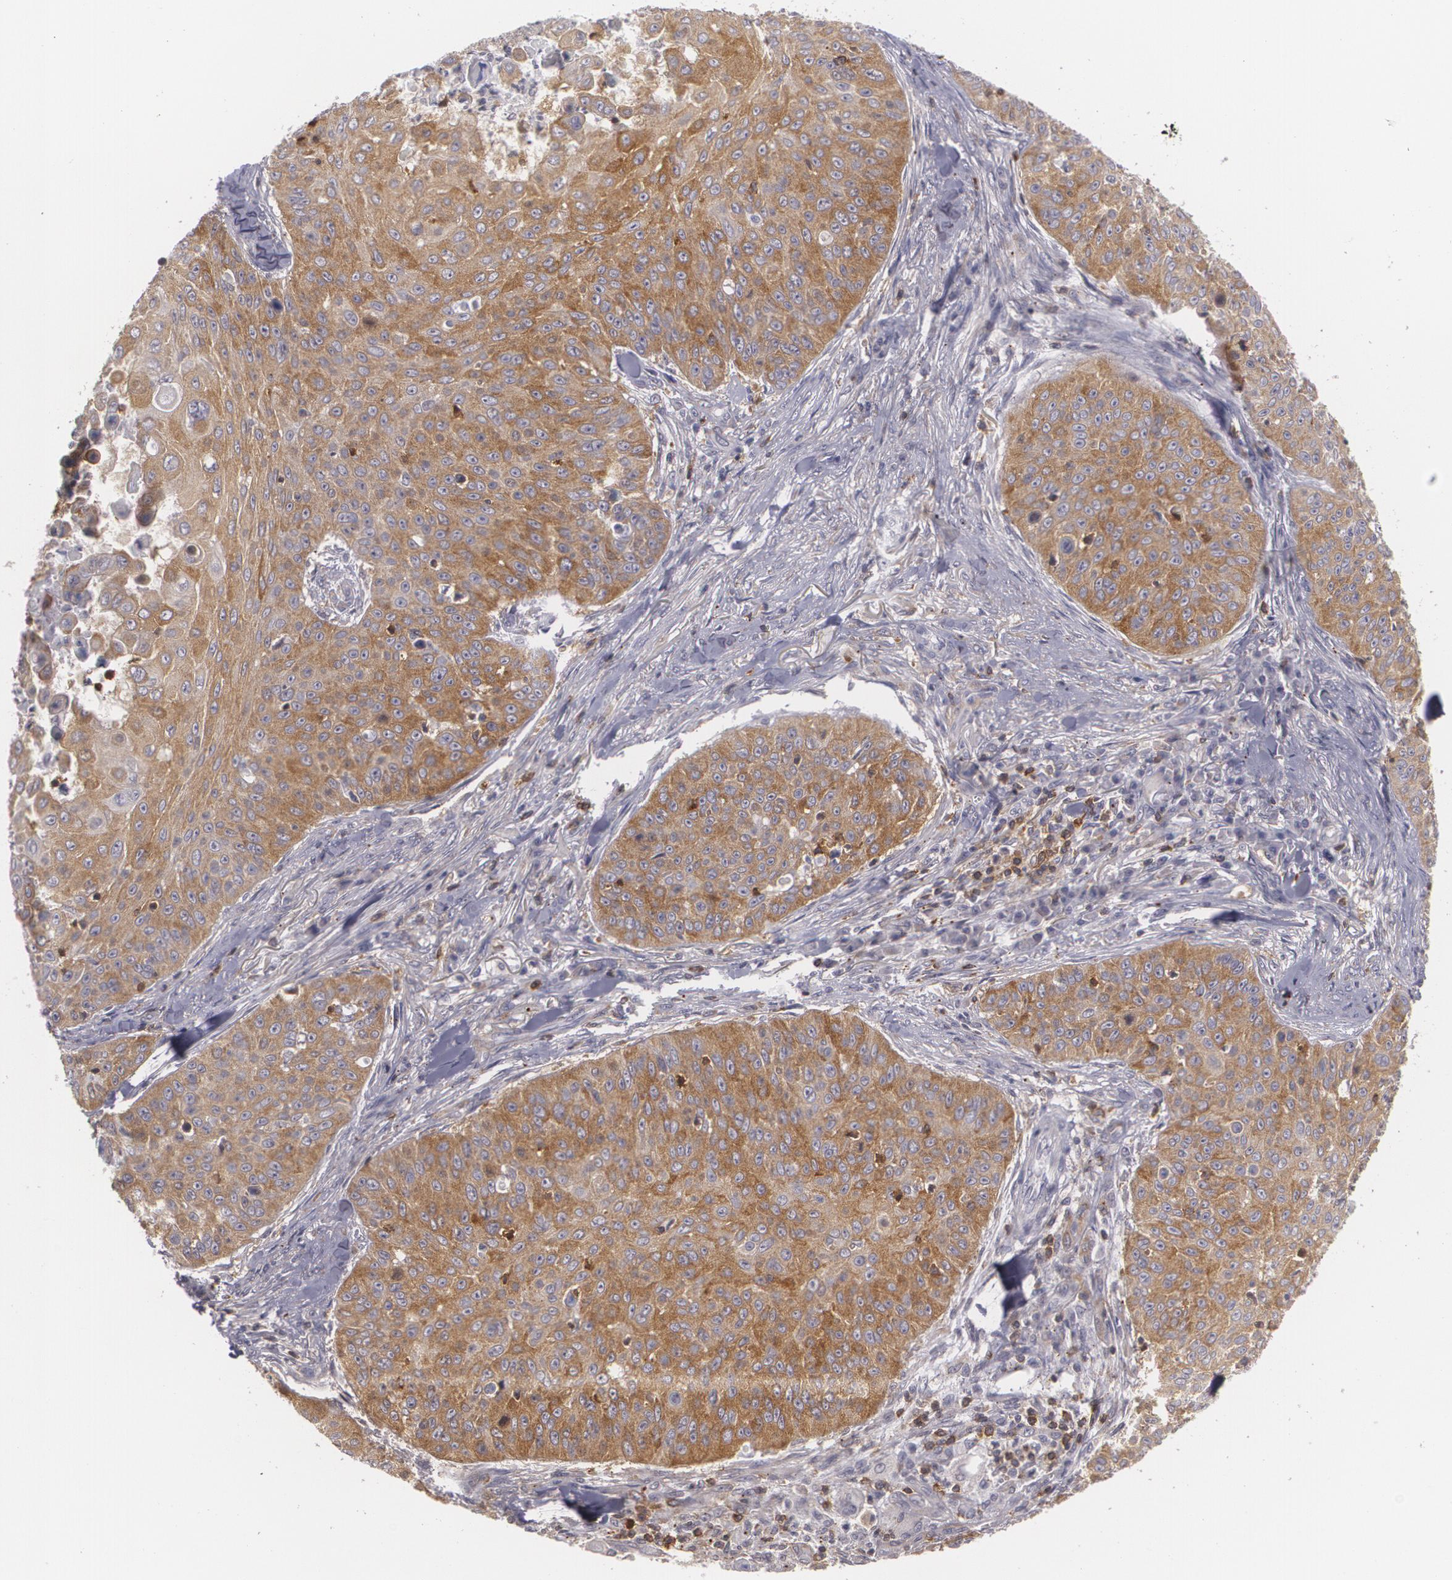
{"staining": {"intensity": "strong", "quantity": ">75%", "location": "cytoplasmic/membranous"}, "tissue": "skin cancer", "cell_type": "Tumor cells", "image_type": "cancer", "snomed": [{"axis": "morphology", "description": "Squamous cell carcinoma, NOS"}, {"axis": "topography", "description": "Skin"}], "caption": "Immunohistochemistry (IHC) of skin squamous cell carcinoma shows high levels of strong cytoplasmic/membranous staining in approximately >75% of tumor cells.", "gene": "BIN1", "patient": {"sex": "male", "age": 82}}